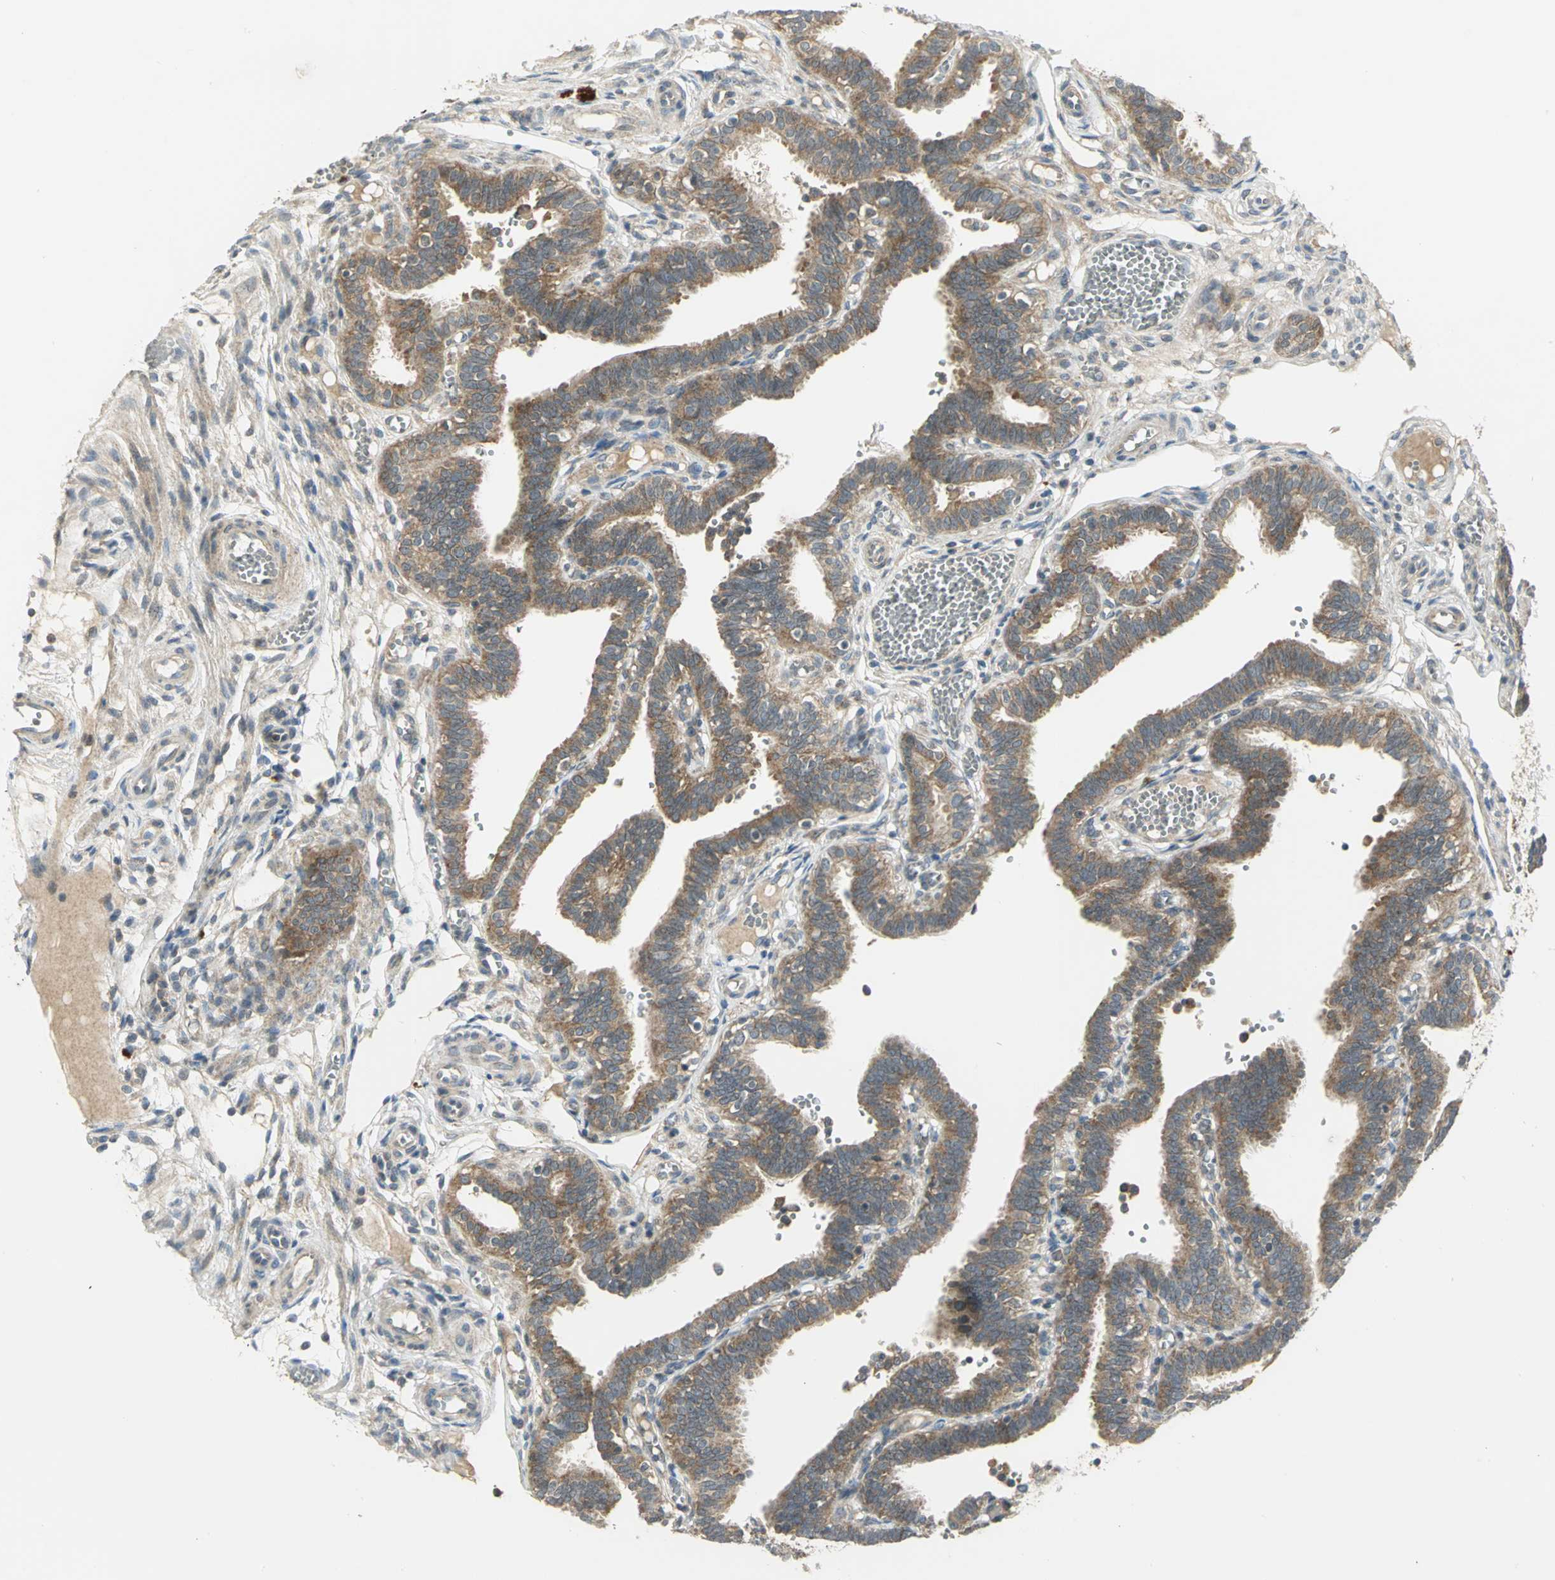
{"staining": {"intensity": "moderate", "quantity": ">75%", "location": "cytoplasmic/membranous"}, "tissue": "fallopian tube", "cell_type": "Glandular cells", "image_type": "normal", "snomed": [{"axis": "morphology", "description": "Normal tissue, NOS"}, {"axis": "topography", "description": "Fallopian tube"}], "caption": "Moderate cytoplasmic/membranous expression for a protein is identified in about >75% of glandular cells of benign fallopian tube using immunohistochemistry.", "gene": "MAPK8IP3", "patient": {"sex": "female", "age": 29}}